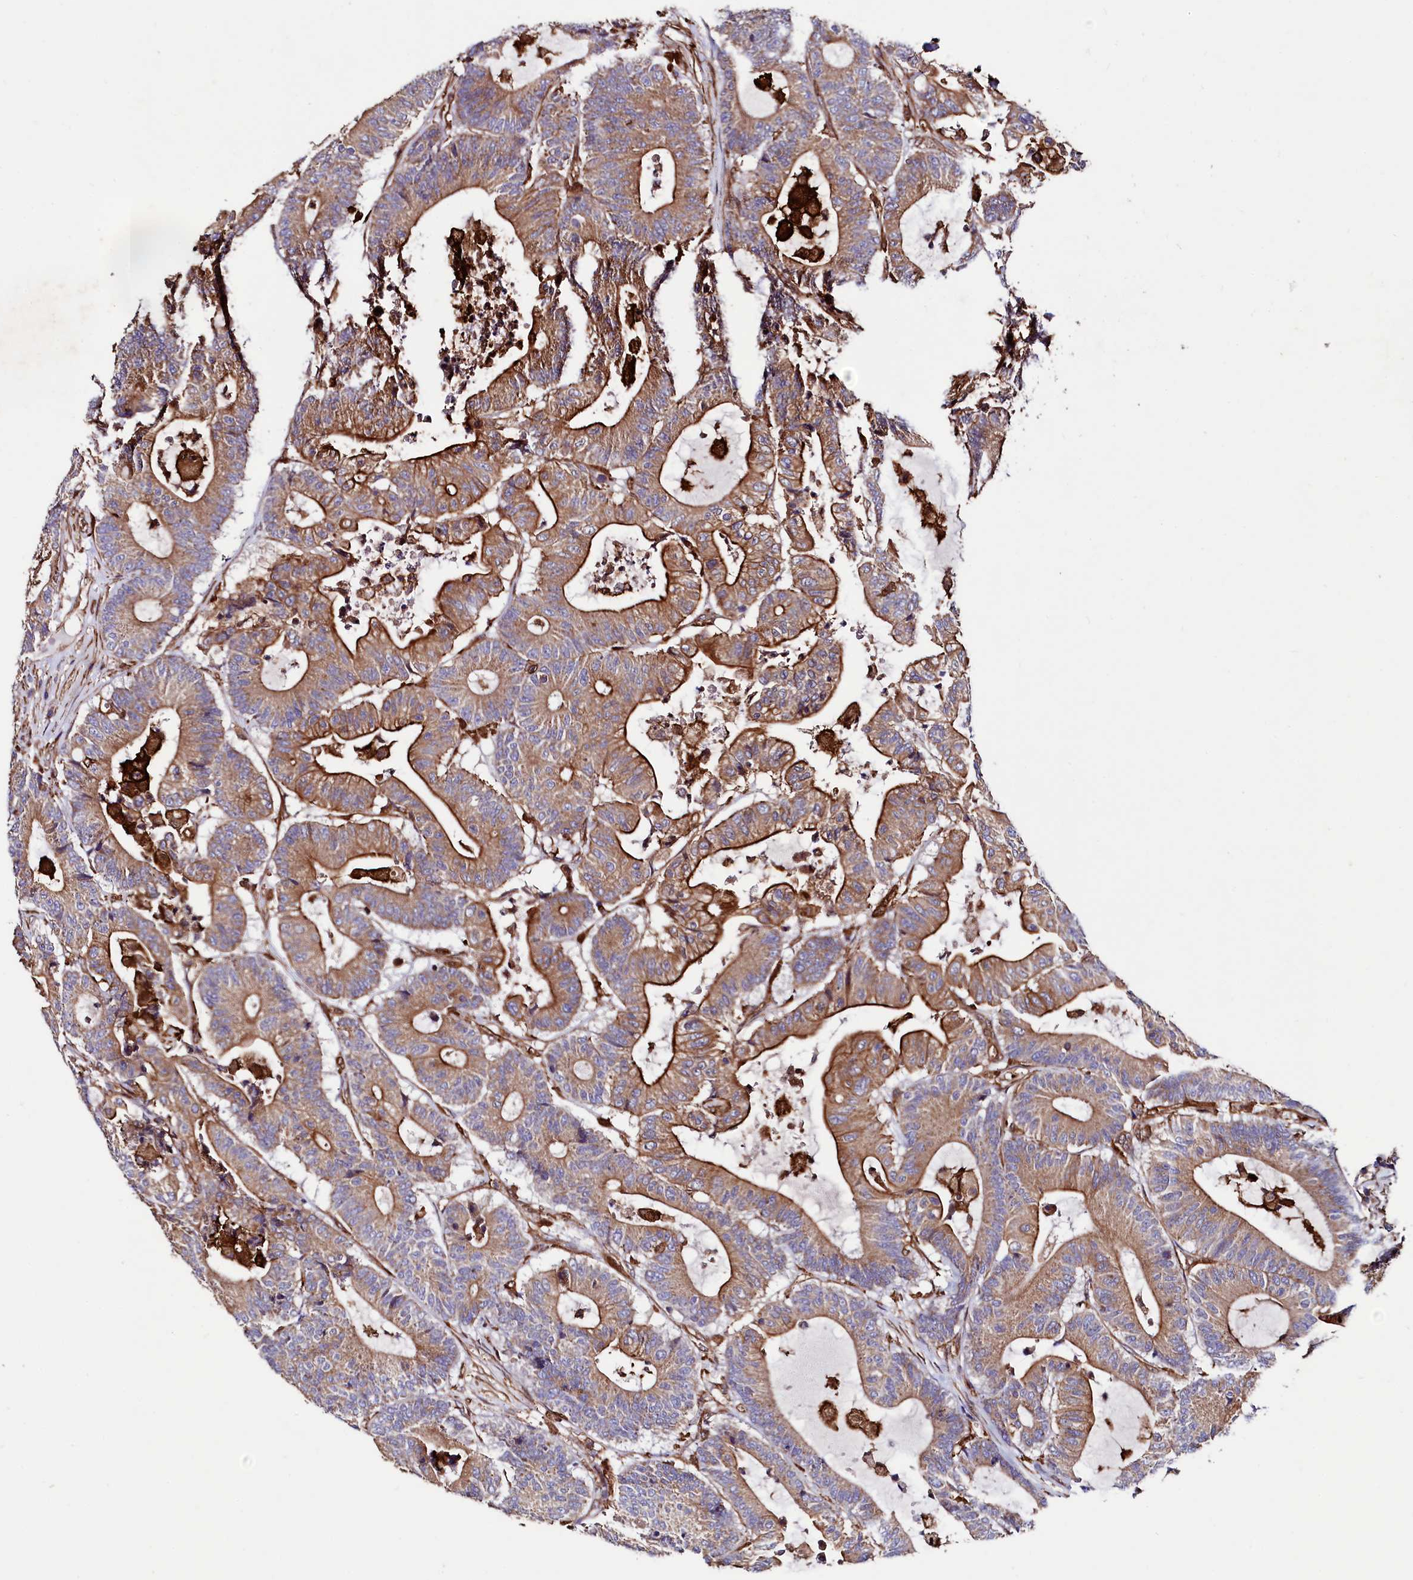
{"staining": {"intensity": "moderate", "quantity": ">75%", "location": "cytoplasmic/membranous"}, "tissue": "colorectal cancer", "cell_type": "Tumor cells", "image_type": "cancer", "snomed": [{"axis": "morphology", "description": "Adenocarcinoma, NOS"}, {"axis": "topography", "description": "Colon"}], "caption": "About >75% of tumor cells in human adenocarcinoma (colorectal) show moderate cytoplasmic/membranous protein positivity as visualized by brown immunohistochemical staining.", "gene": "STAMBPL1", "patient": {"sex": "female", "age": 84}}